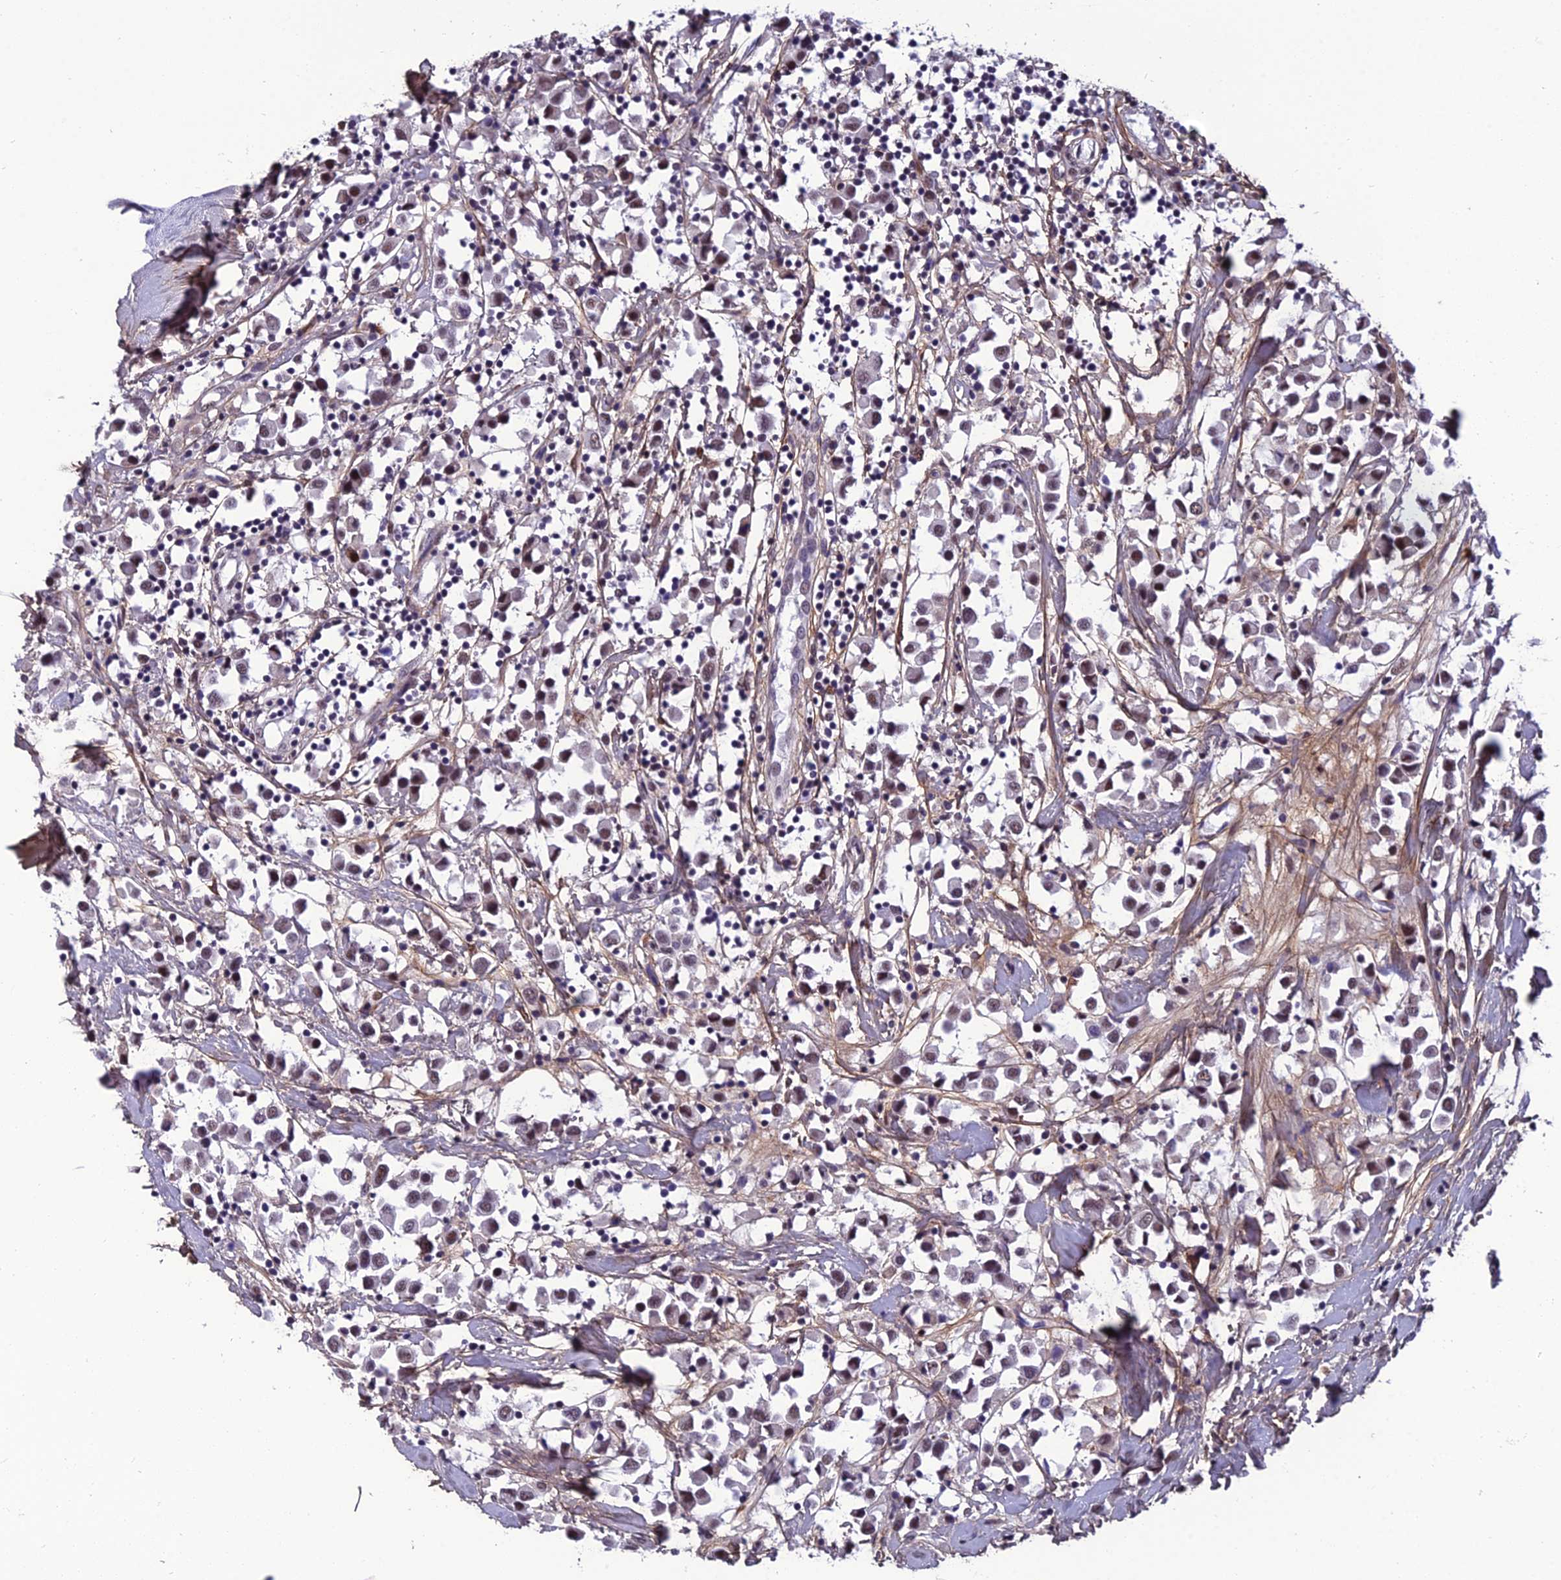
{"staining": {"intensity": "moderate", "quantity": "25%-75%", "location": "nuclear"}, "tissue": "breast cancer", "cell_type": "Tumor cells", "image_type": "cancer", "snomed": [{"axis": "morphology", "description": "Duct carcinoma"}, {"axis": "topography", "description": "Breast"}], "caption": "Infiltrating ductal carcinoma (breast) stained with a protein marker reveals moderate staining in tumor cells.", "gene": "RSRC1", "patient": {"sex": "female", "age": 61}}